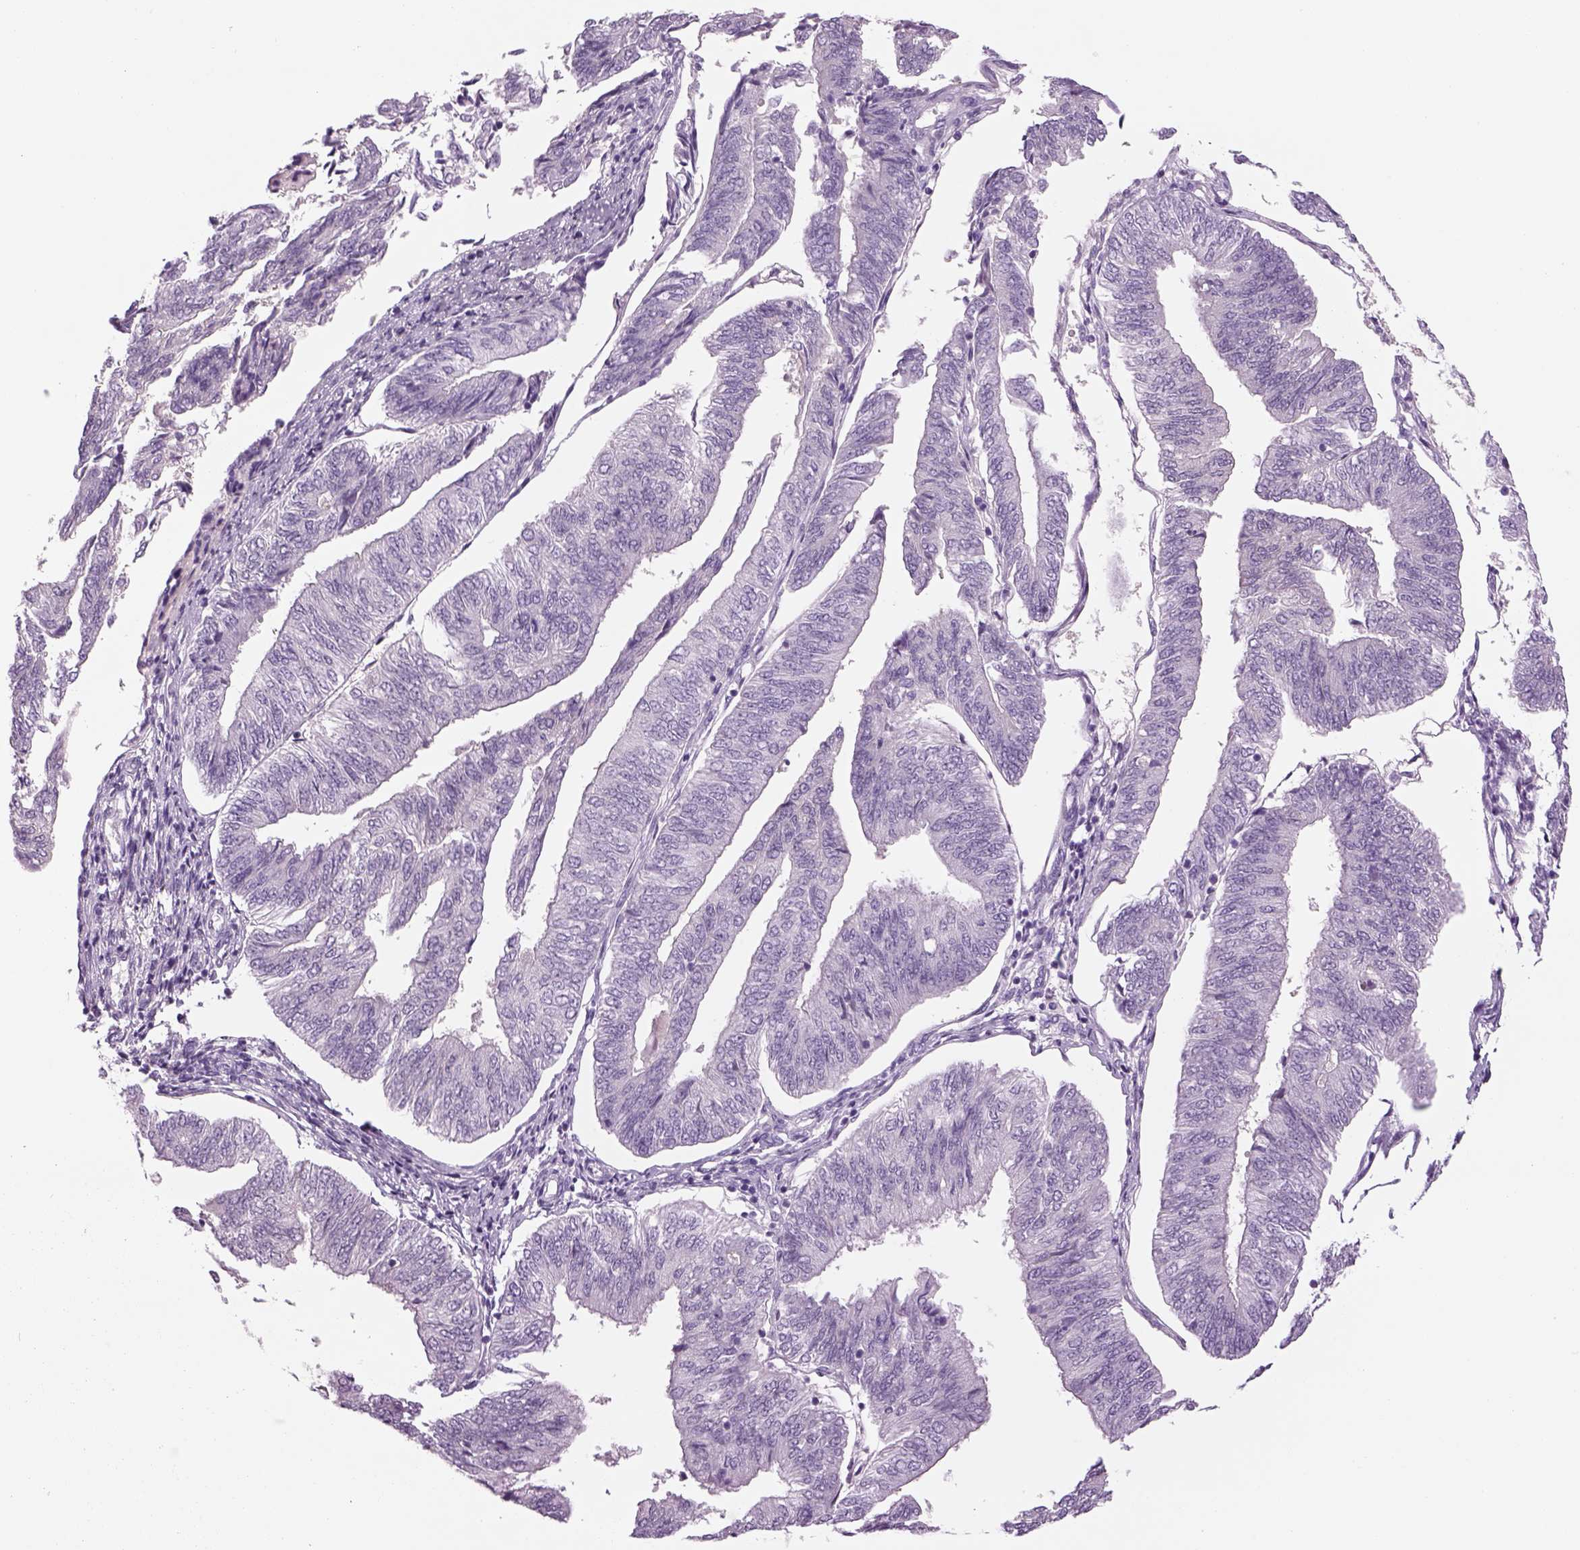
{"staining": {"intensity": "negative", "quantity": "none", "location": "none"}, "tissue": "endometrial cancer", "cell_type": "Tumor cells", "image_type": "cancer", "snomed": [{"axis": "morphology", "description": "Adenocarcinoma, NOS"}, {"axis": "topography", "description": "Endometrium"}], "caption": "High magnification brightfield microscopy of endometrial cancer stained with DAB (brown) and counterstained with hematoxylin (blue): tumor cells show no significant expression.", "gene": "MDH1B", "patient": {"sex": "female", "age": 58}}